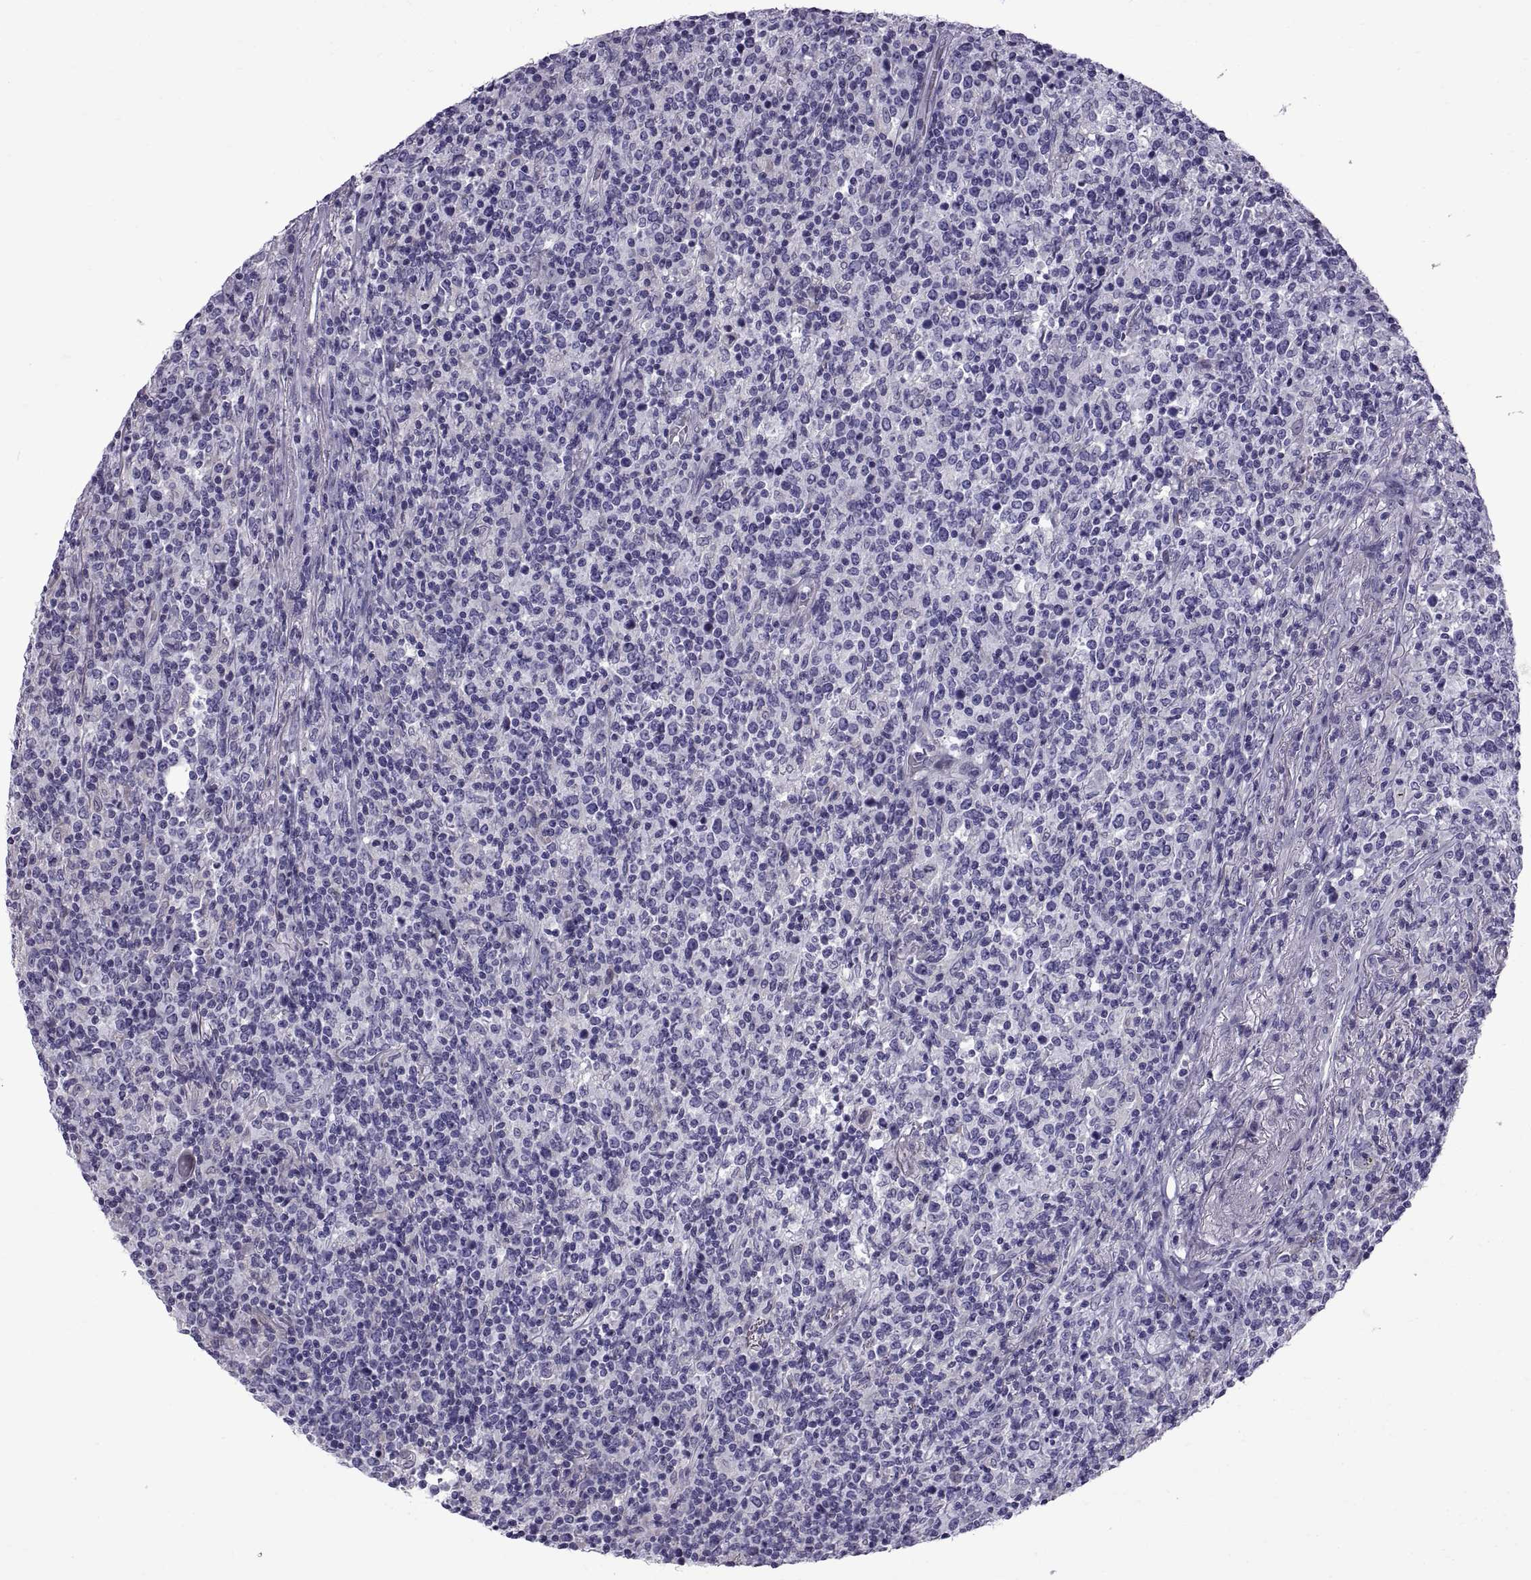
{"staining": {"intensity": "negative", "quantity": "none", "location": "none"}, "tissue": "lymphoma", "cell_type": "Tumor cells", "image_type": "cancer", "snomed": [{"axis": "morphology", "description": "Malignant lymphoma, non-Hodgkin's type, High grade"}, {"axis": "topography", "description": "Lung"}], "caption": "Tumor cells are negative for brown protein staining in malignant lymphoma, non-Hodgkin's type (high-grade). (Stains: DAB immunohistochemistry with hematoxylin counter stain, Microscopy: brightfield microscopy at high magnification).", "gene": "SPDYE1", "patient": {"sex": "male", "age": 79}}